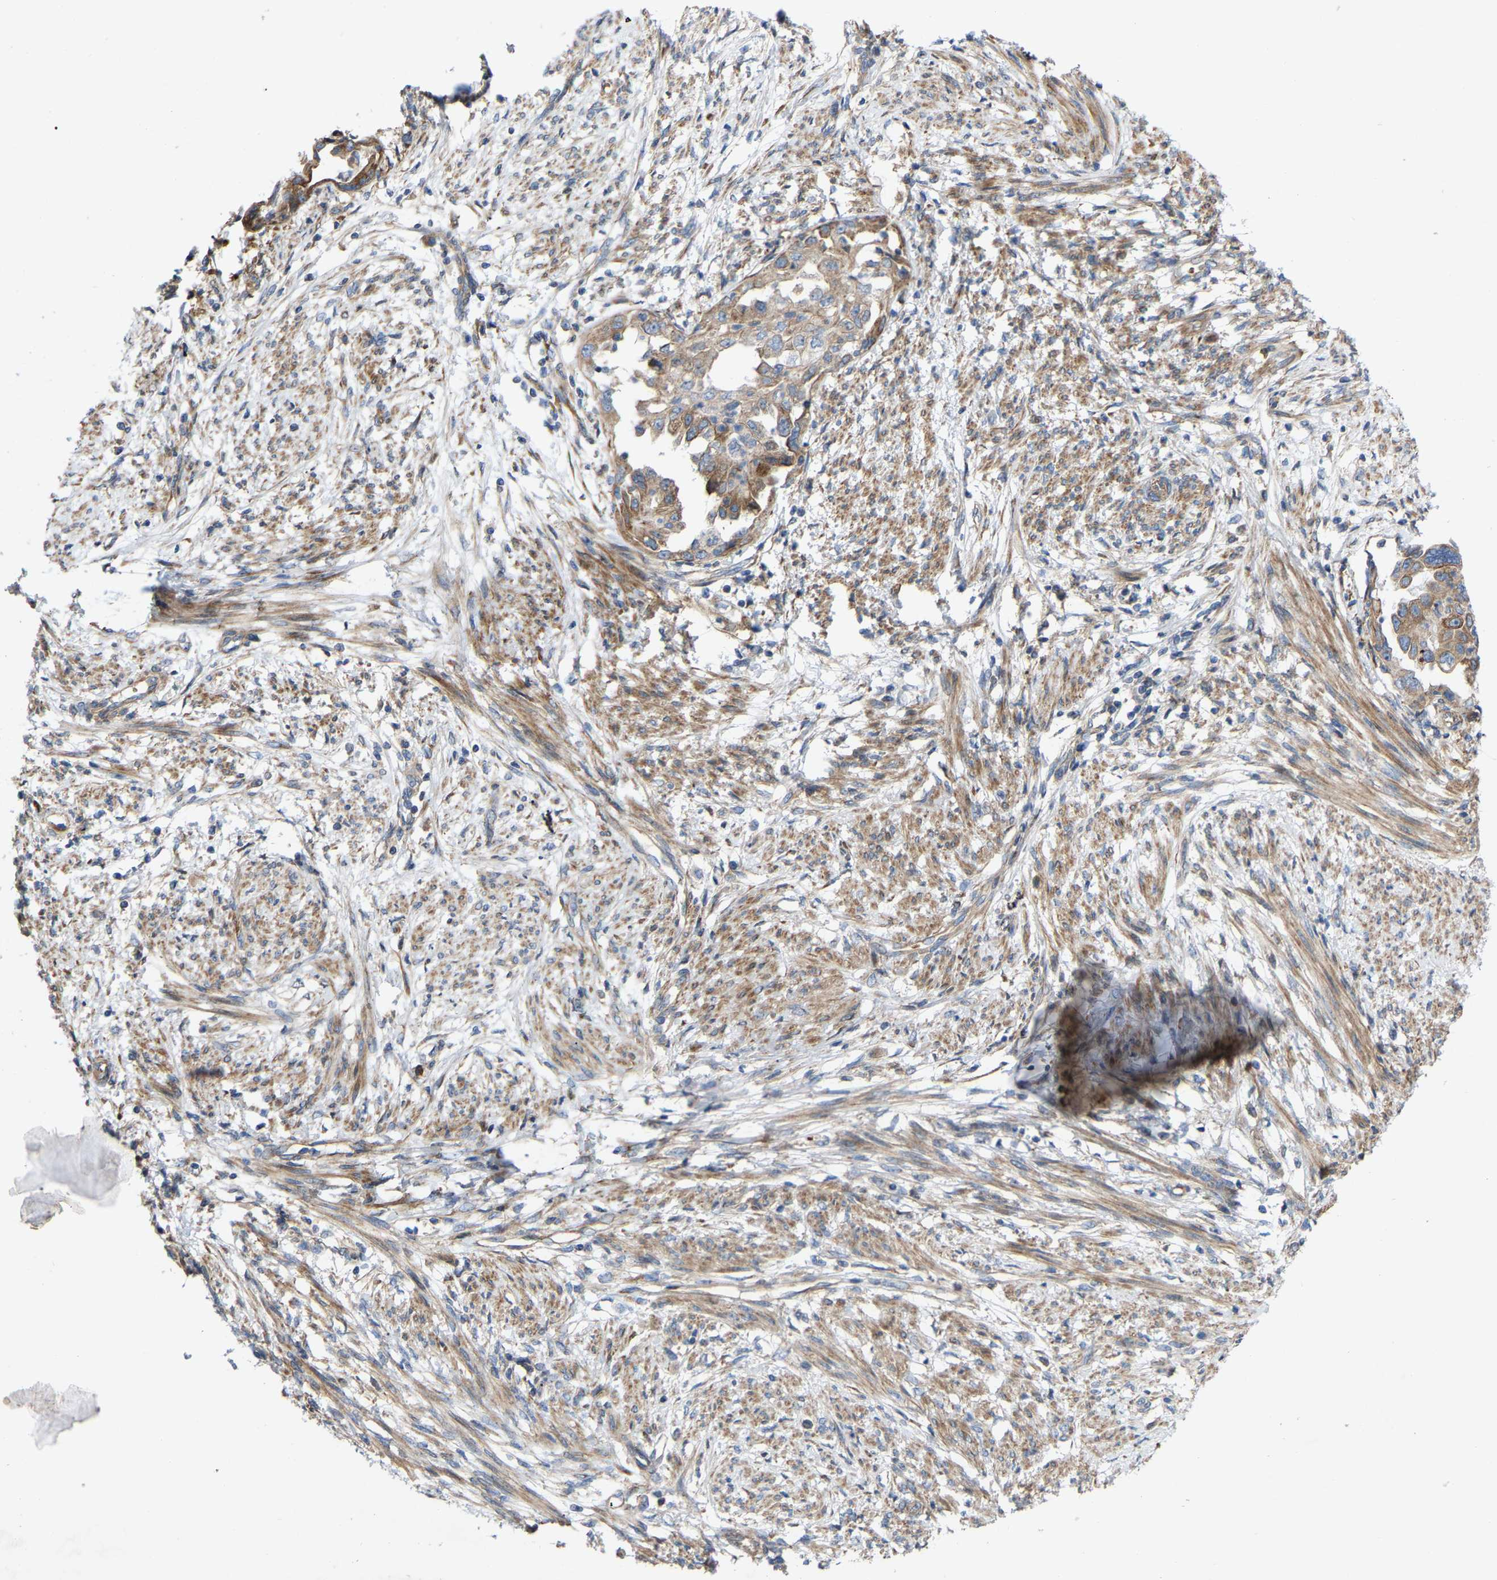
{"staining": {"intensity": "weak", "quantity": ">75%", "location": "cytoplasmic/membranous"}, "tissue": "endometrial cancer", "cell_type": "Tumor cells", "image_type": "cancer", "snomed": [{"axis": "morphology", "description": "Adenocarcinoma, NOS"}, {"axis": "topography", "description": "Endometrium"}], "caption": "Approximately >75% of tumor cells in endometrial adenocarcinoma display weak cytoplasmic/membranous protein positivity as visualized by brown immunohistochemical staining.", "gene": "TOR1B", "patient": {"sex": "female", "age": 85}}